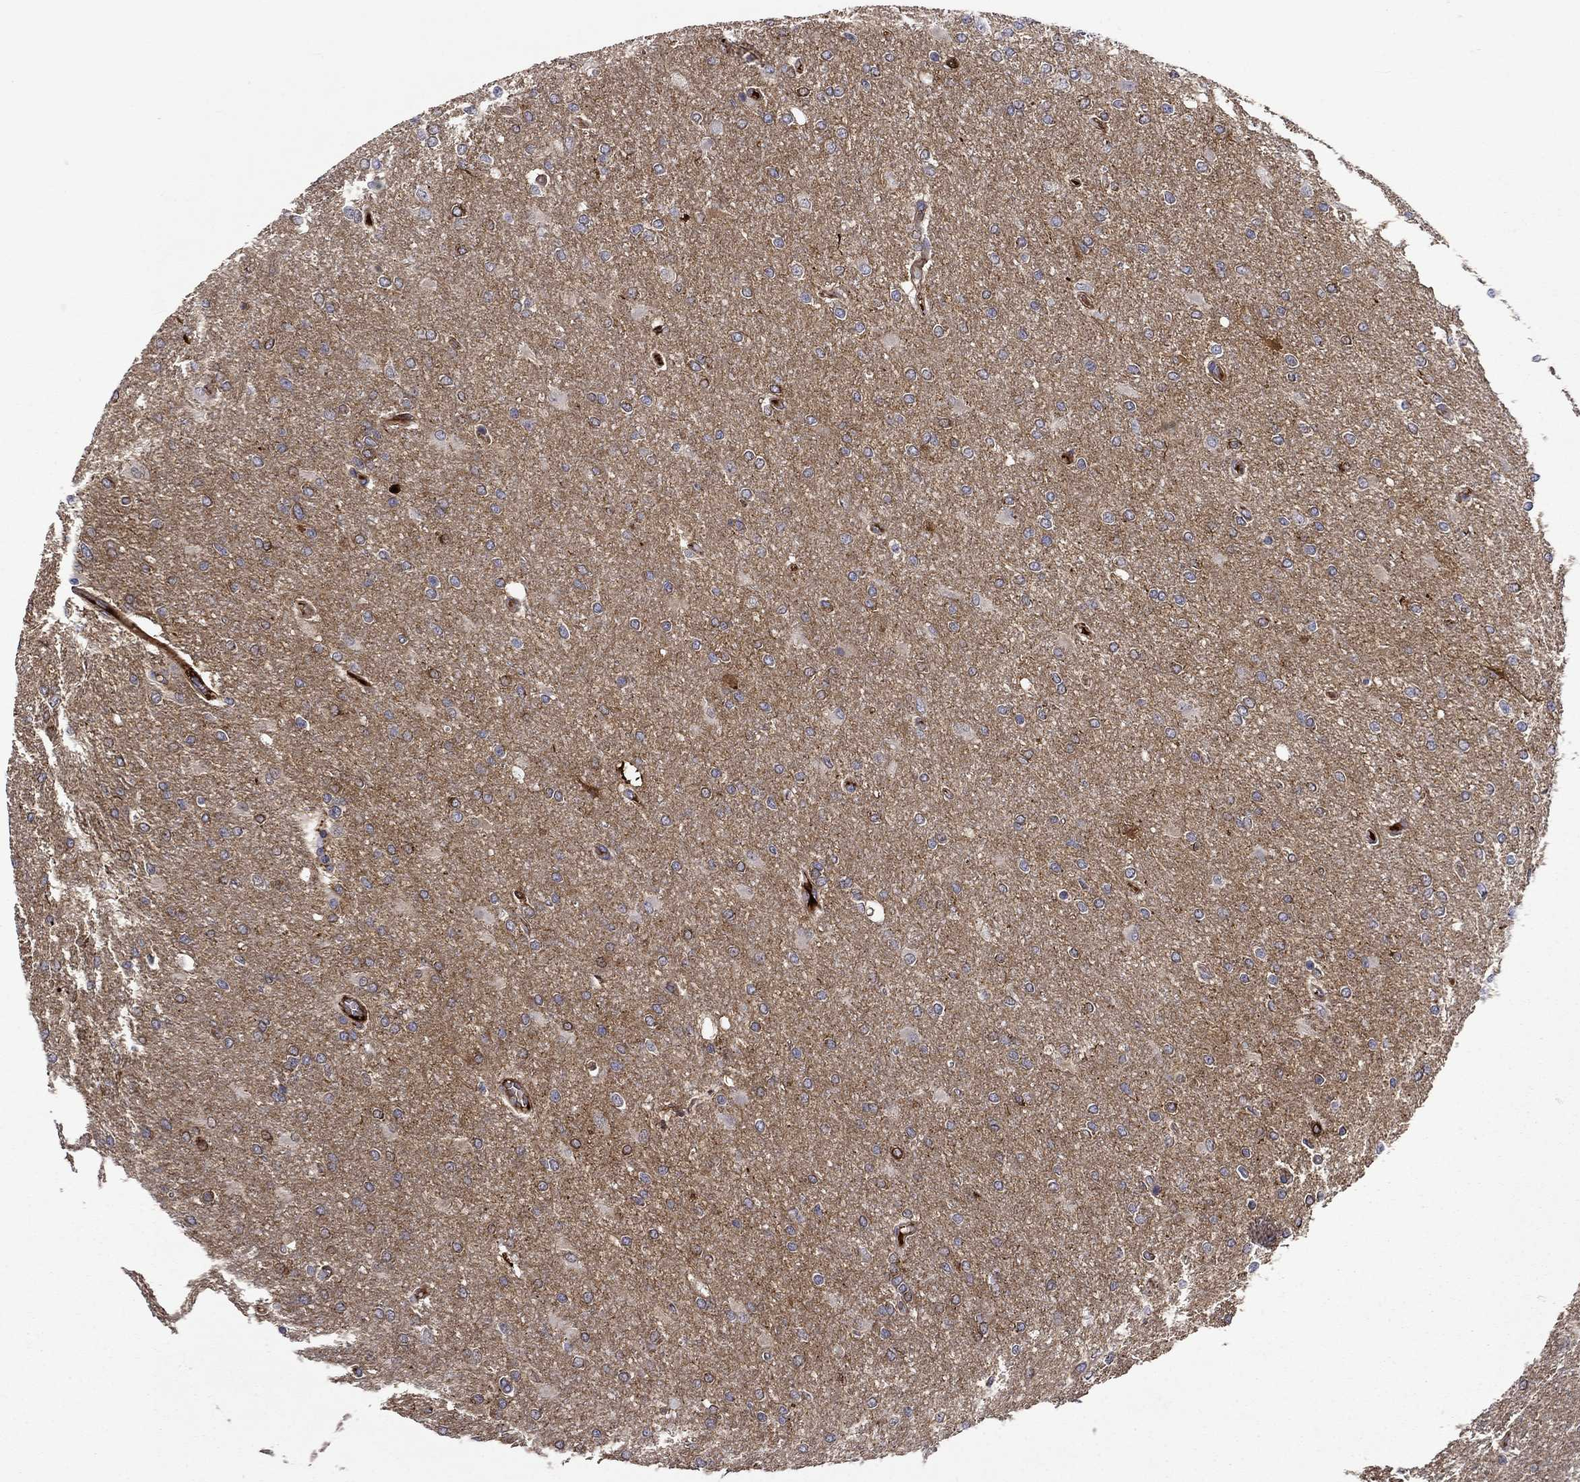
{"staining": {"intensity": "negative", "quantity": "none", "location": "none"}, "tissue": "glioma", "cell_type": "Tumor cells", "image_type": "cancer", "snomed": [{"axis": "morphology", "description": "Glioma, malignant, High grade"}, {"axis": "topography", "description": "Cerebral cortex"}], "caption": "Tumor cells are negative for brown protein staining in glioma.", "gene": "CNDP1", "patient": {"sex": "male", "age": 70}}